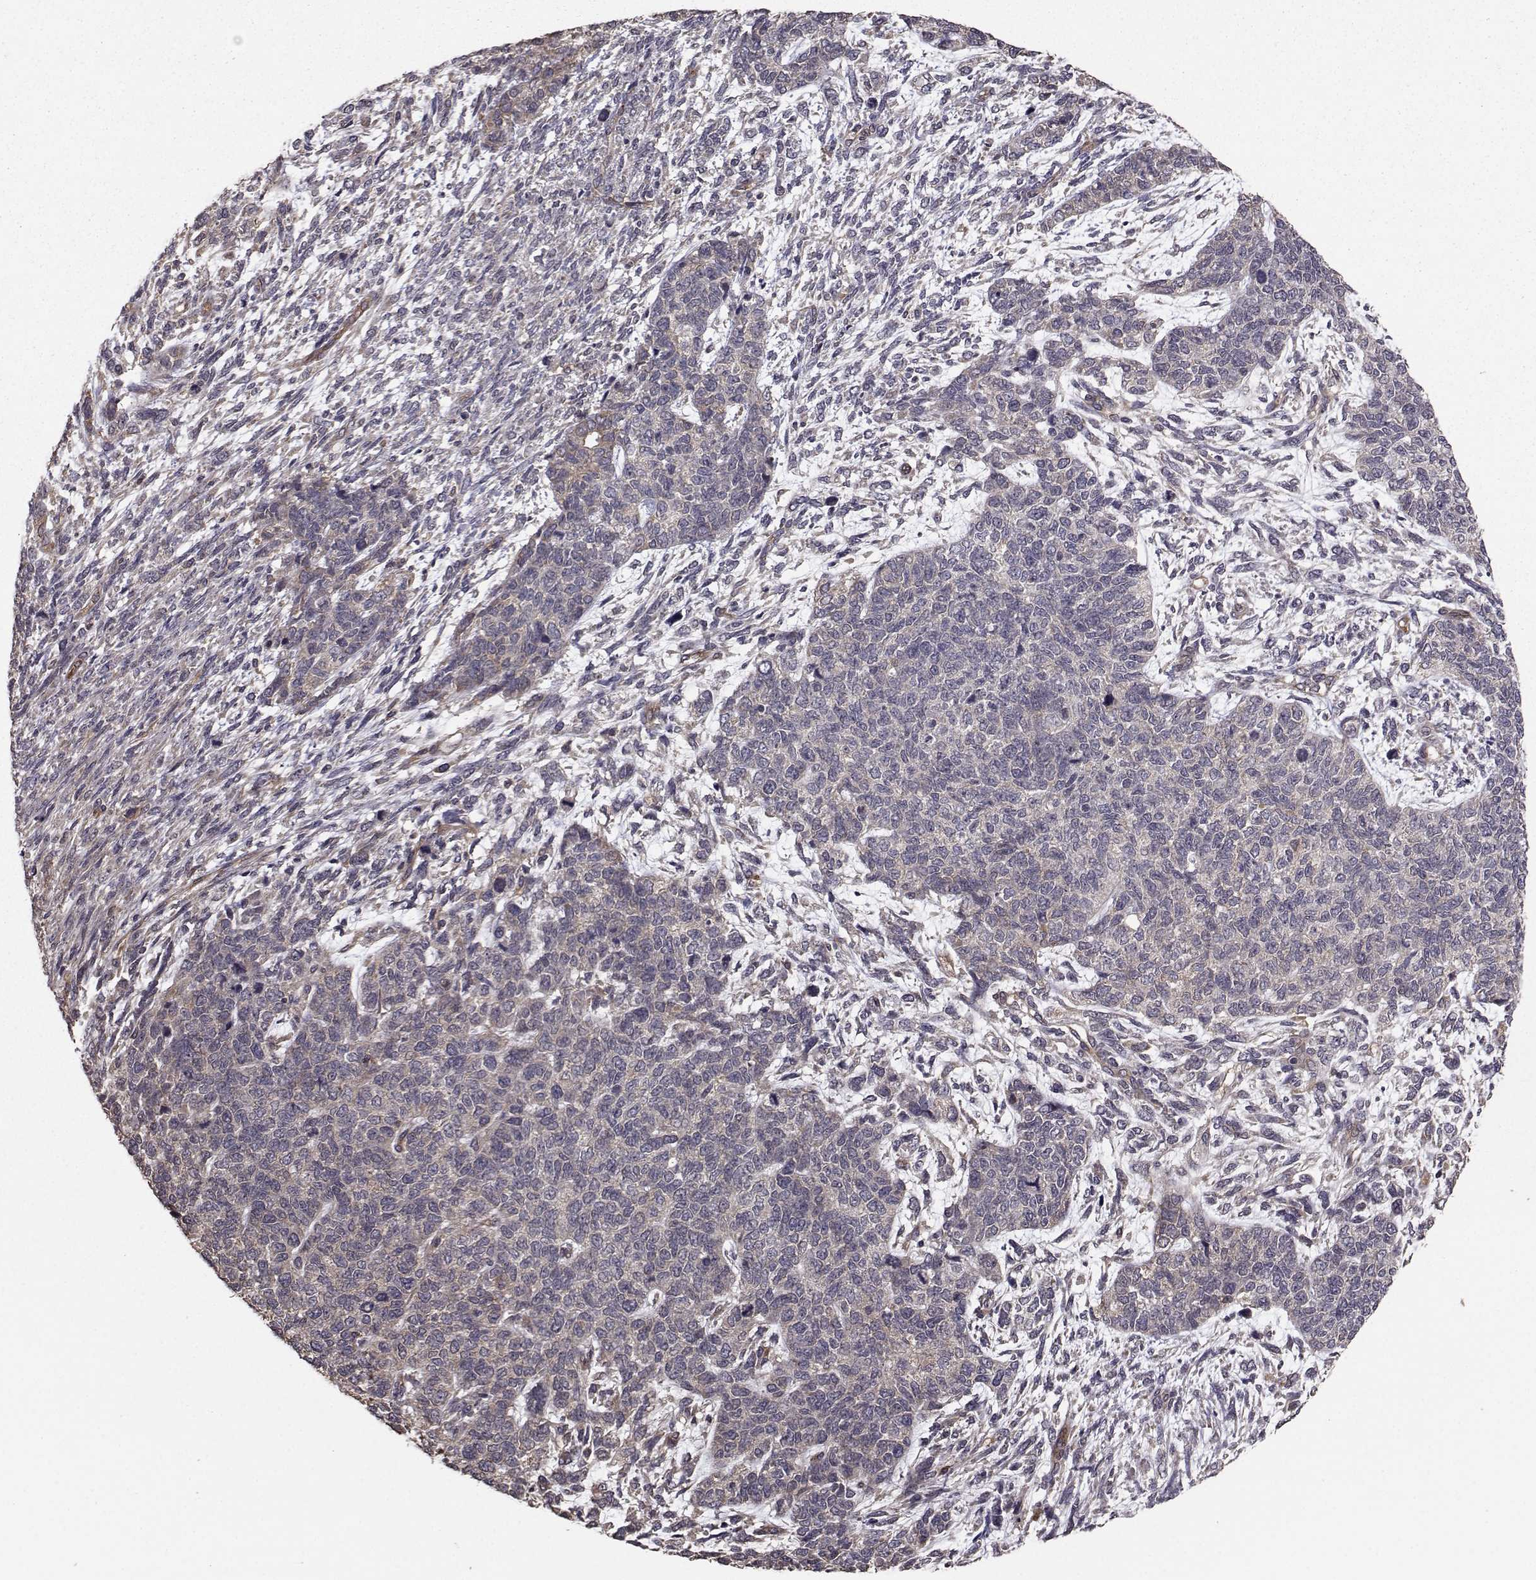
{"staining": {"intensity": "negative", "quantity": "none", "location": "none"}, "tissue": "cervical cancer", "cell_type": "Tumor cells", "image_type": "cancer", "snomed": [{"axis": "morphology", "description": "Squamous cell carcinoma, NOS"}, {"axis": "topography", "description": "Cervix"}], "caption": "This is a histopathology image of IHC staining of cervical squamous cell carcinoma, which shows no positivity in tumor cells.", "gene": "TRIP10", "patient": {"sex": "female", "age": 63}}